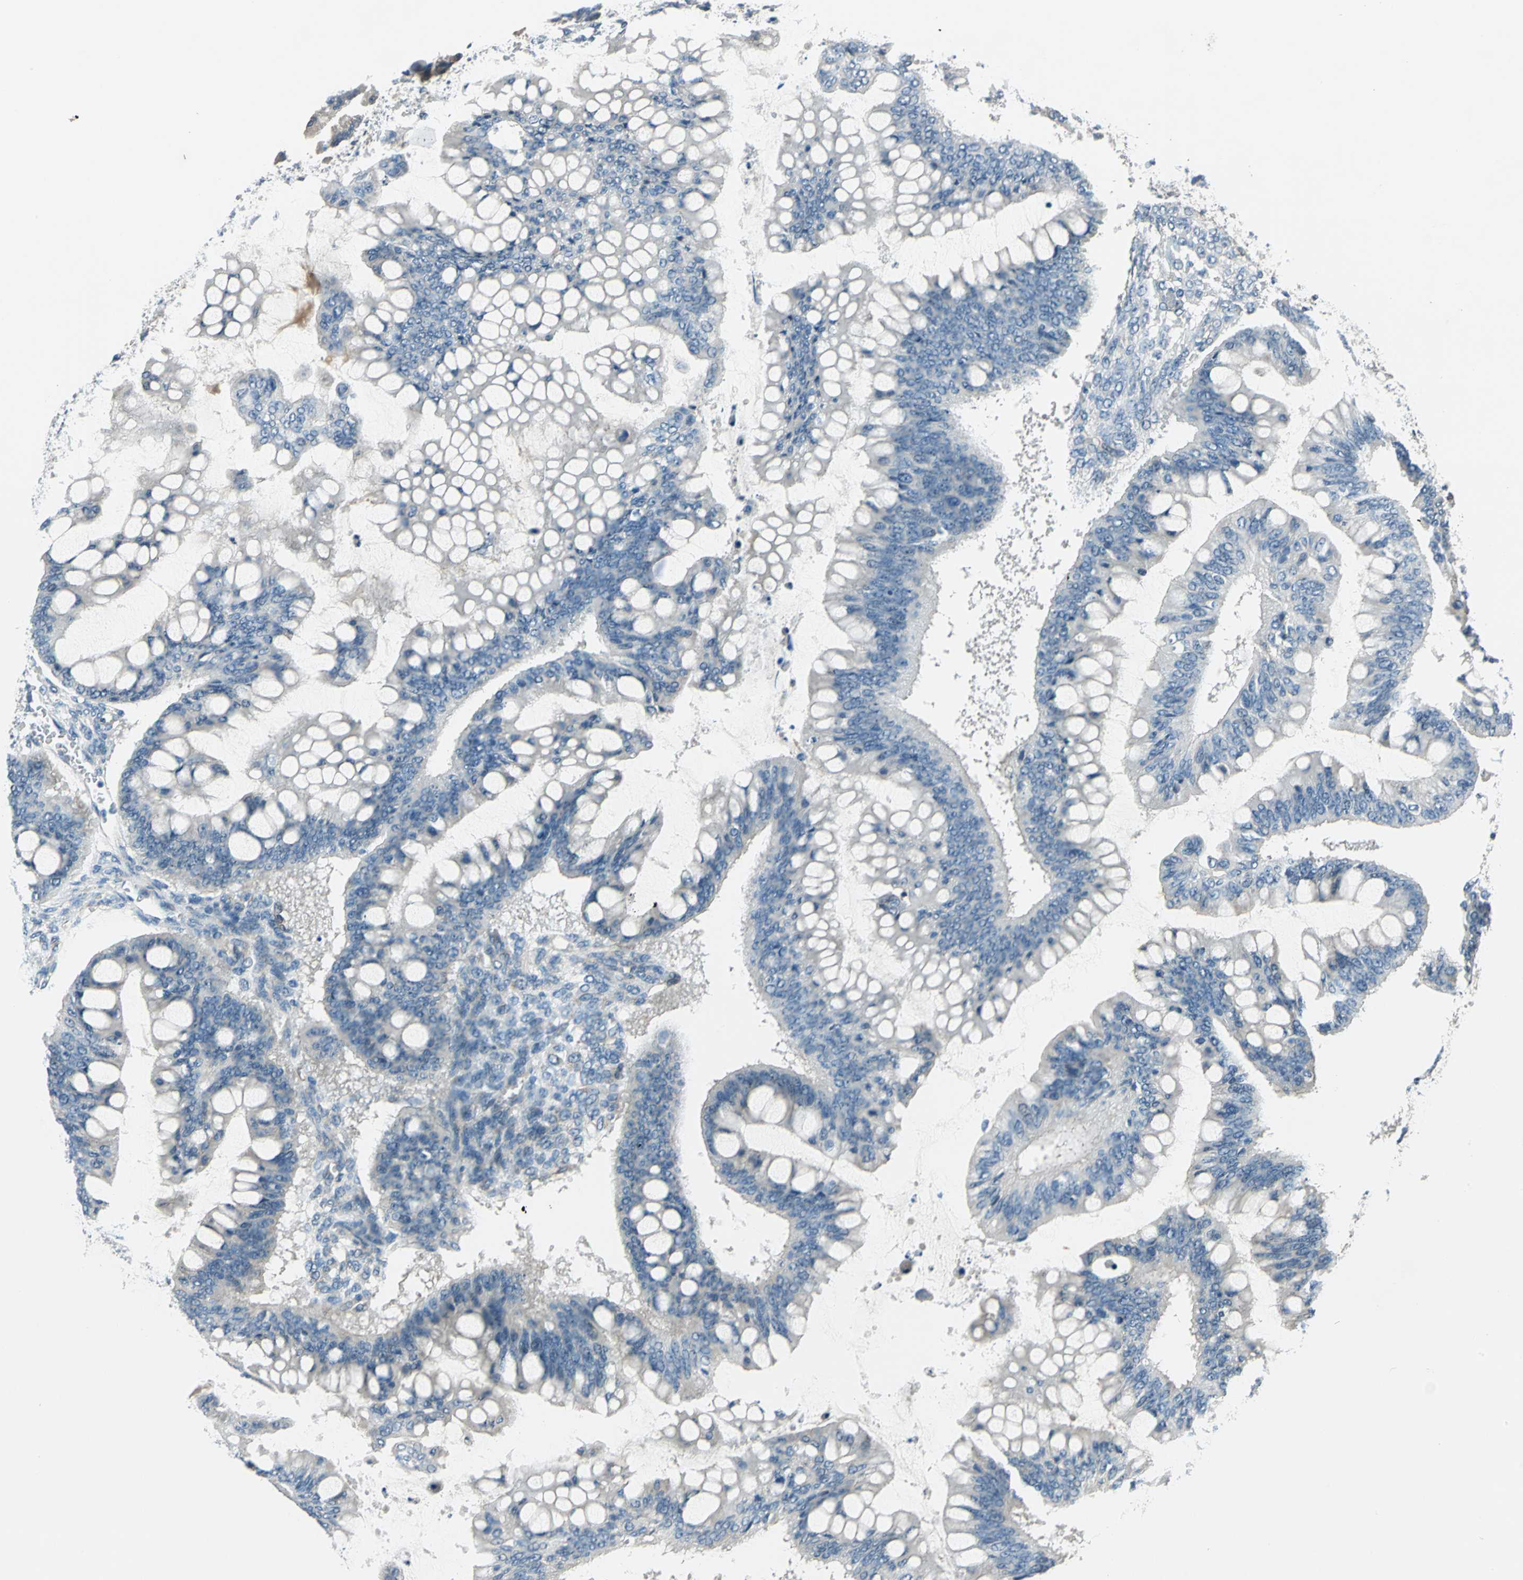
{"staining": {"intensity": "negative", "quantity": "none", "location": "none"}, "tissue": "ovarian cancer", "cell_type": "Tumor cells", "image_type": "cancer", "snomed": [{"axis": "morphology", "description": "Cystadenocarcinoma, mucinous, NOS"}, {"axis": "topography", "description": "Ovary"}], "caption": "Immunohistochemistry histopathology image of neoplastic tissue: human ovarian mucinous cystadenocarcinoma stained with DAB demonstrates no significant protein staining in tumor cells. The staining is performed using DAB (3,3'-diaminobenzidine) brown chromogen with nuclei counter-stained in using hematoxylin.", "gene": "CDC42EP1", "patient": {"sex": "female", "age": 73}}